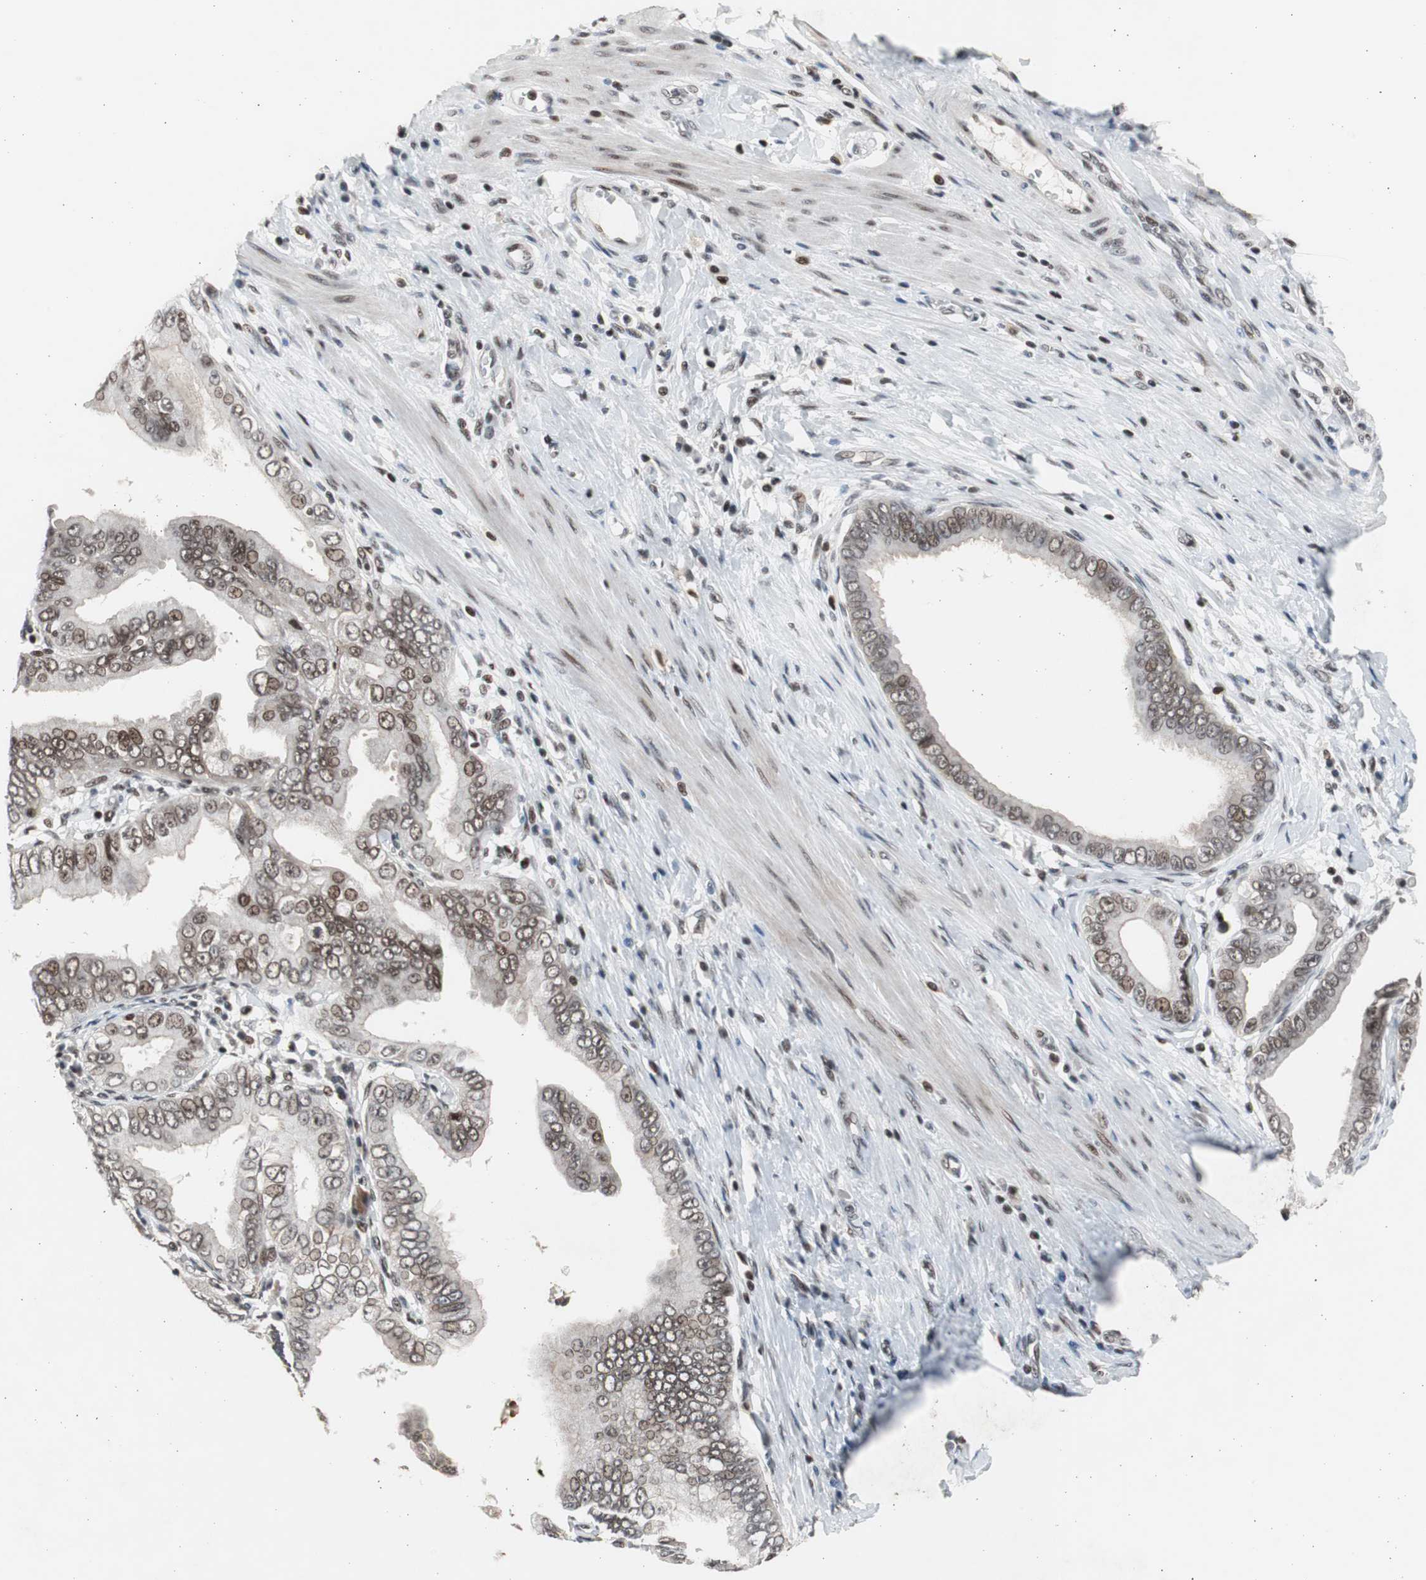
{"staining": {"intensity": "moderate", "quantity": ">75%", "location": "nuclear"}, "tissue": "pancreatic cancer", "cell_type": "Tumor cells", "image_type": "cancer", "snomed": [{"axis": "morphology", "description": "Normal tissue, NOS"}, {"axis": "topography", "description": "Lymph node"}], "caption": "Human pancreatic cancer stained with a protein marker reveals moderate staining in tumor cells.", "gene": "RPA1", "patient": {"sex": "male", "age": 50}}